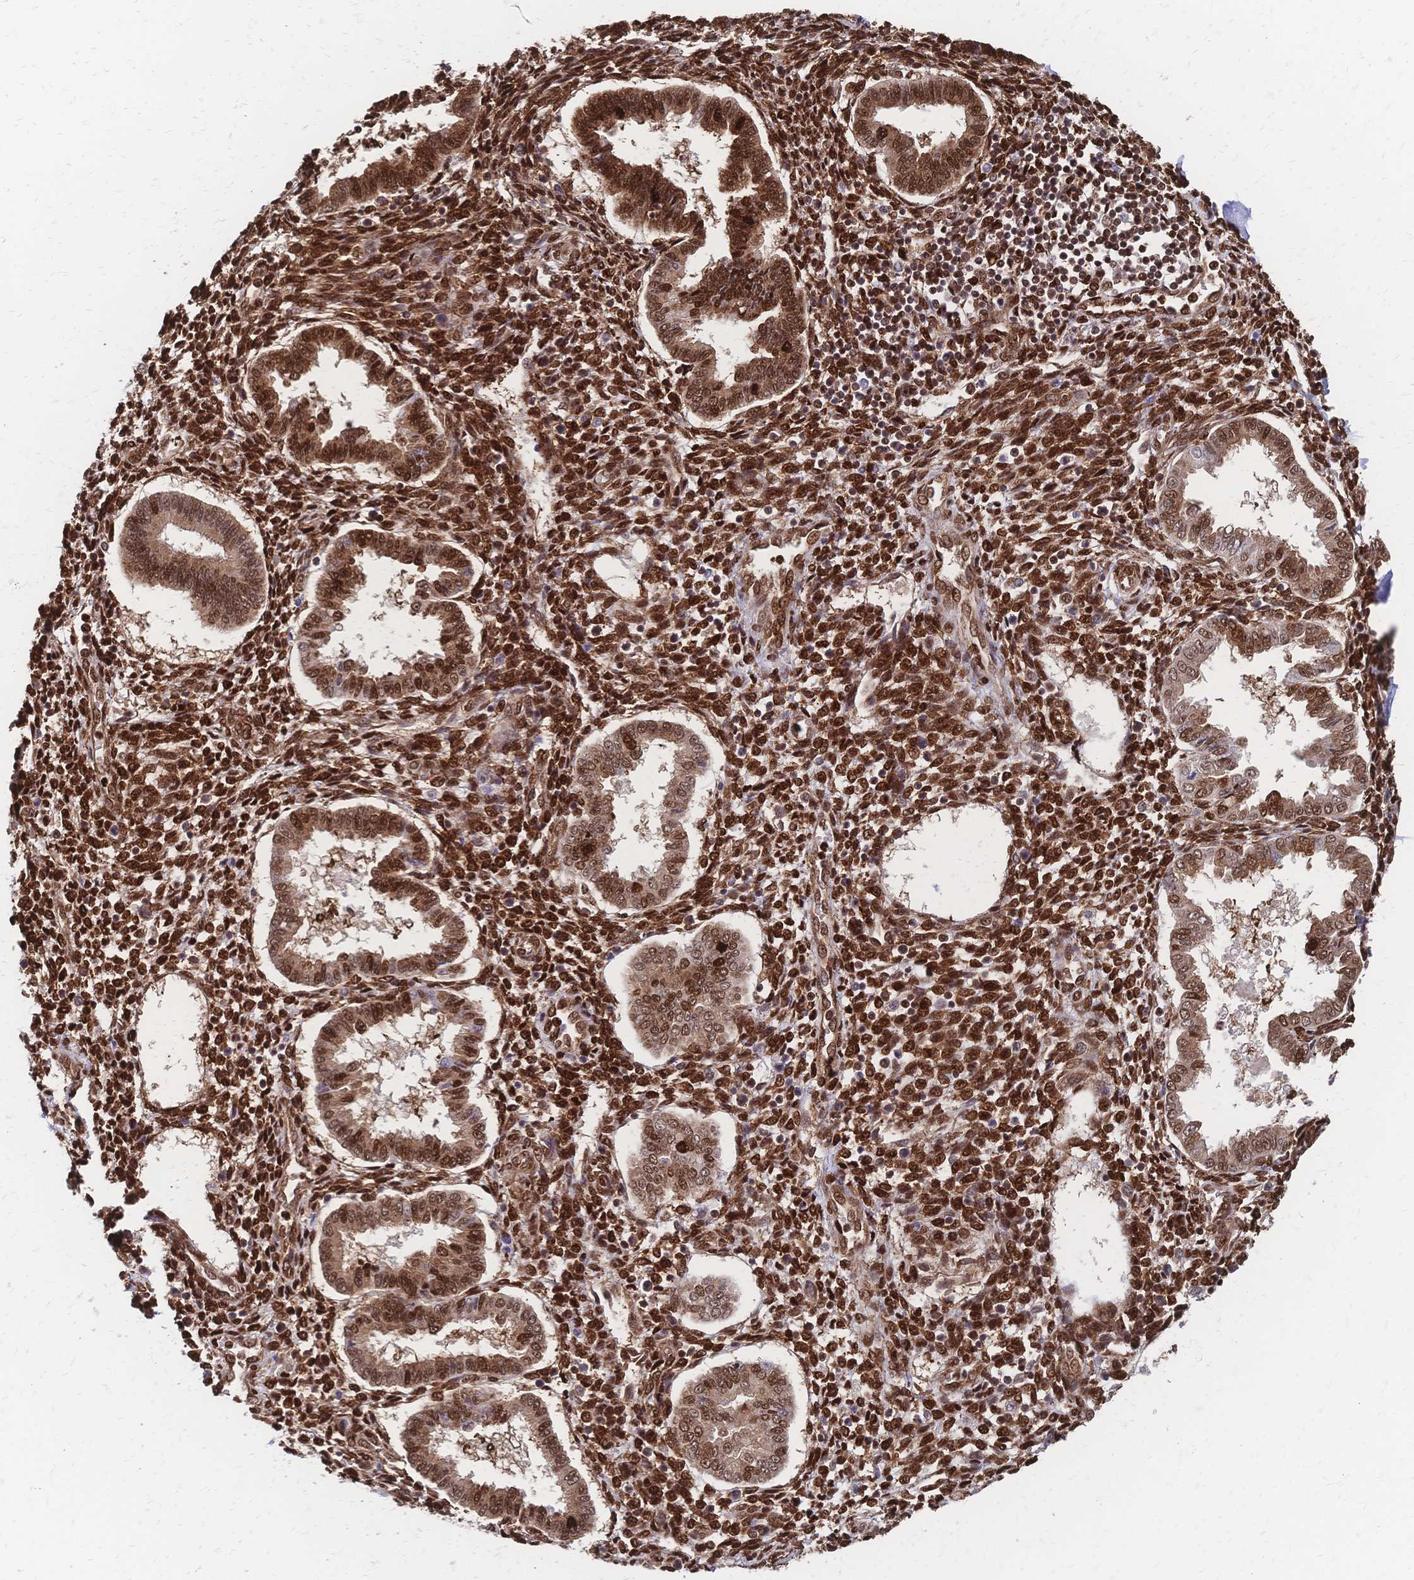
{"staining": {"intensity": "strong", "quantity": ">75%", "location": "nuclear"}, "tissue": "endometrium", "cell_type": "Cells in endometrial stroma", "image_type": "normal", "snomed": [{"axis": "morphology", "description": "Normal tissue, NOS"}, {"axis": "topography", "description": "Endometrium"}], "caption": "A photomicrograph of endometrium stained for a protein exhibits strong nuclear brown staining in cells in endometrial stroma.", "gene": "HDGF", "patient": {"sex": "female", "age": 24}}